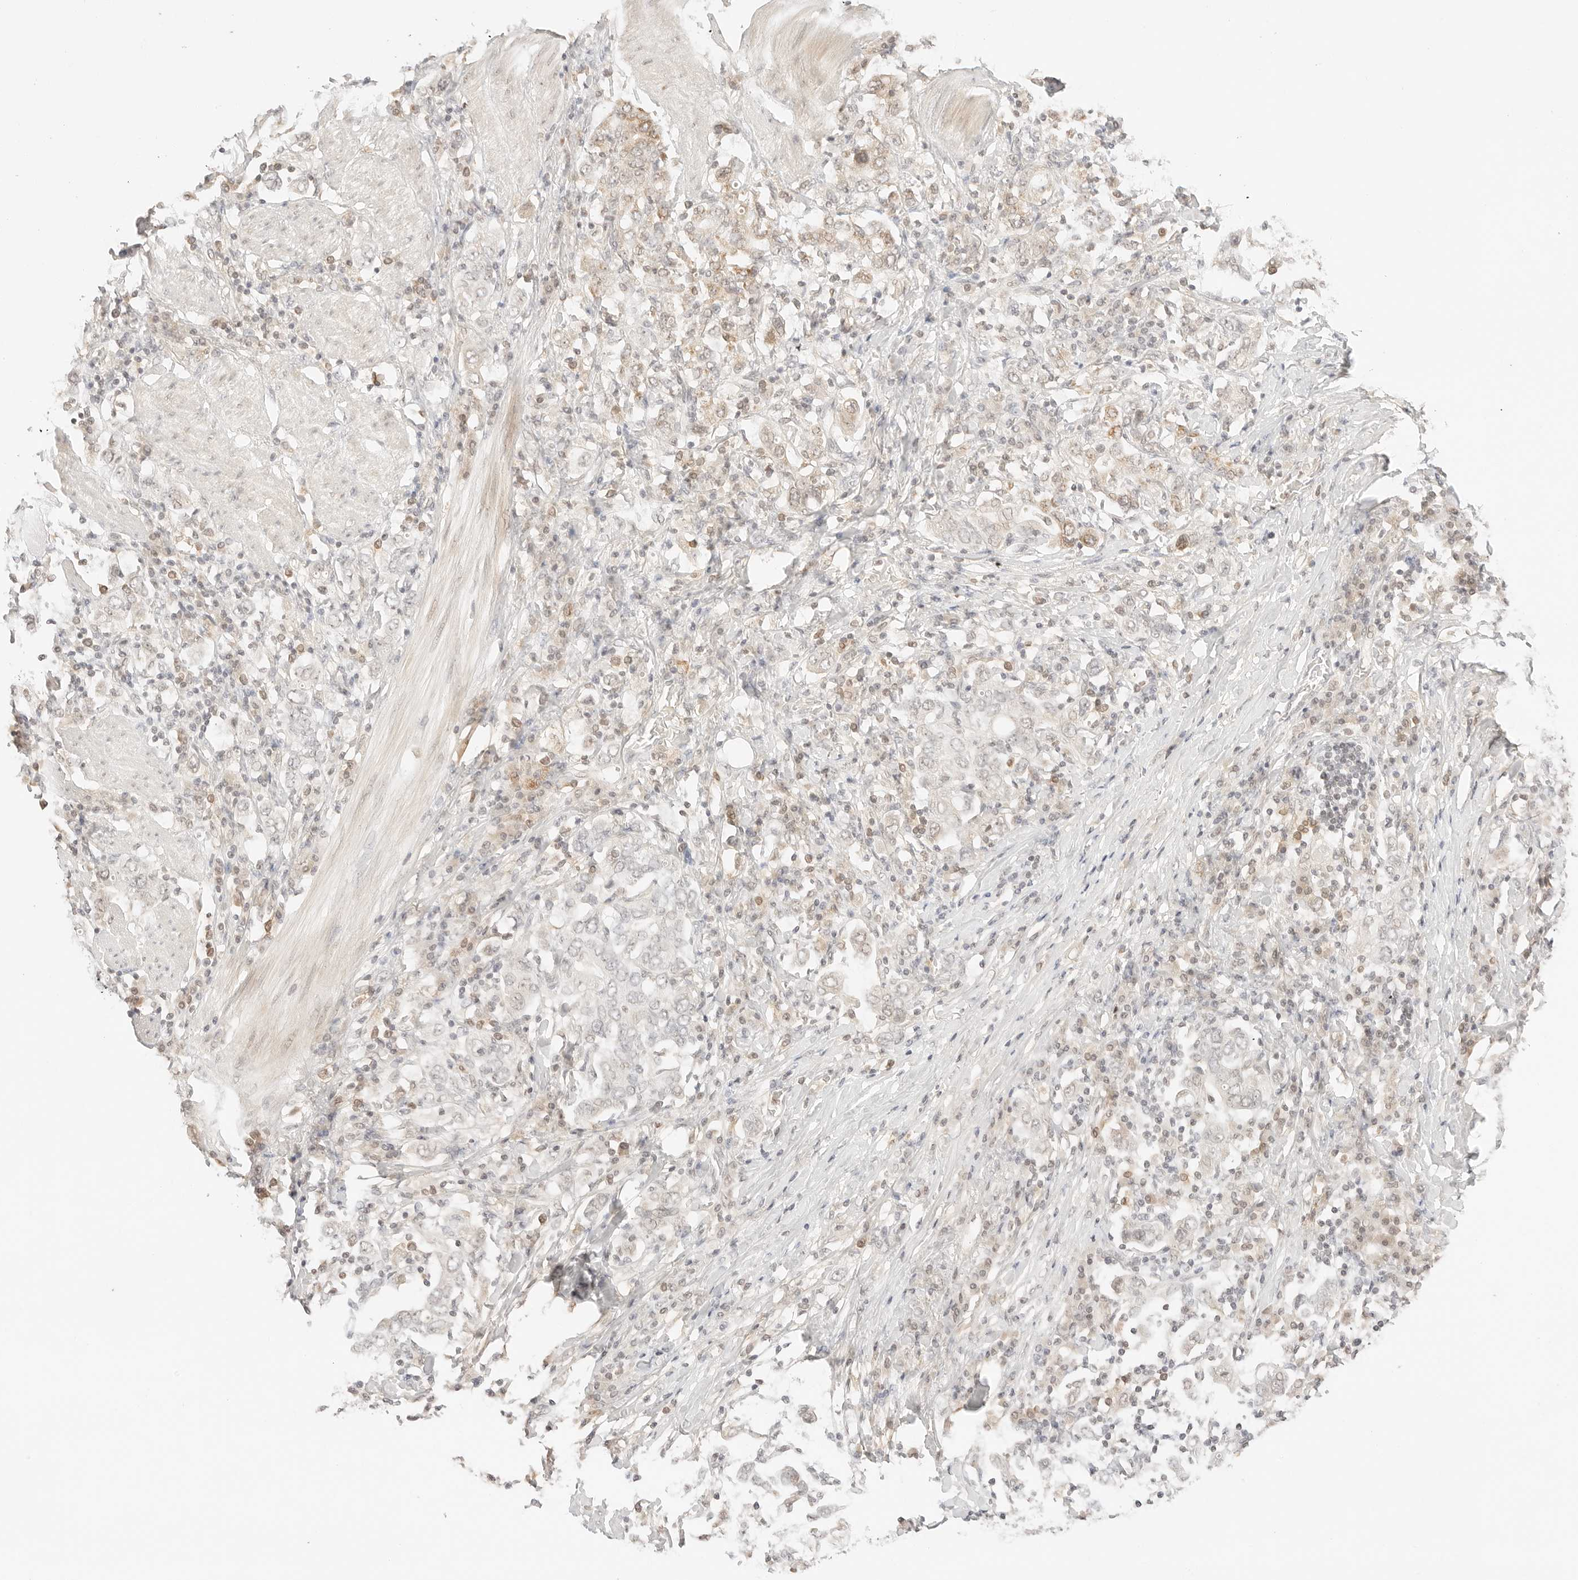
{"staining": {"intensity": "weak", "quantity": "25%-75%", "location": "cytoplasmic/membranous"}, "tissue": "stomach cancer", "cell_type": "Tumor cells", "image_type": "cancer", "snomed": [{"axis": "morphology", "description": "Adenocarcinoma, NOS"}, {"axis": "topography", "description": "Stomach, upper"}], "caption": "The immunohistochemical stain highlights weak cytoplasmic/membranous positivity in tumor cells of adenocarcinoma (stomach) tissue.", "gene": "RPS6KL1", "patient": {"sex": "male", "age": 62}}